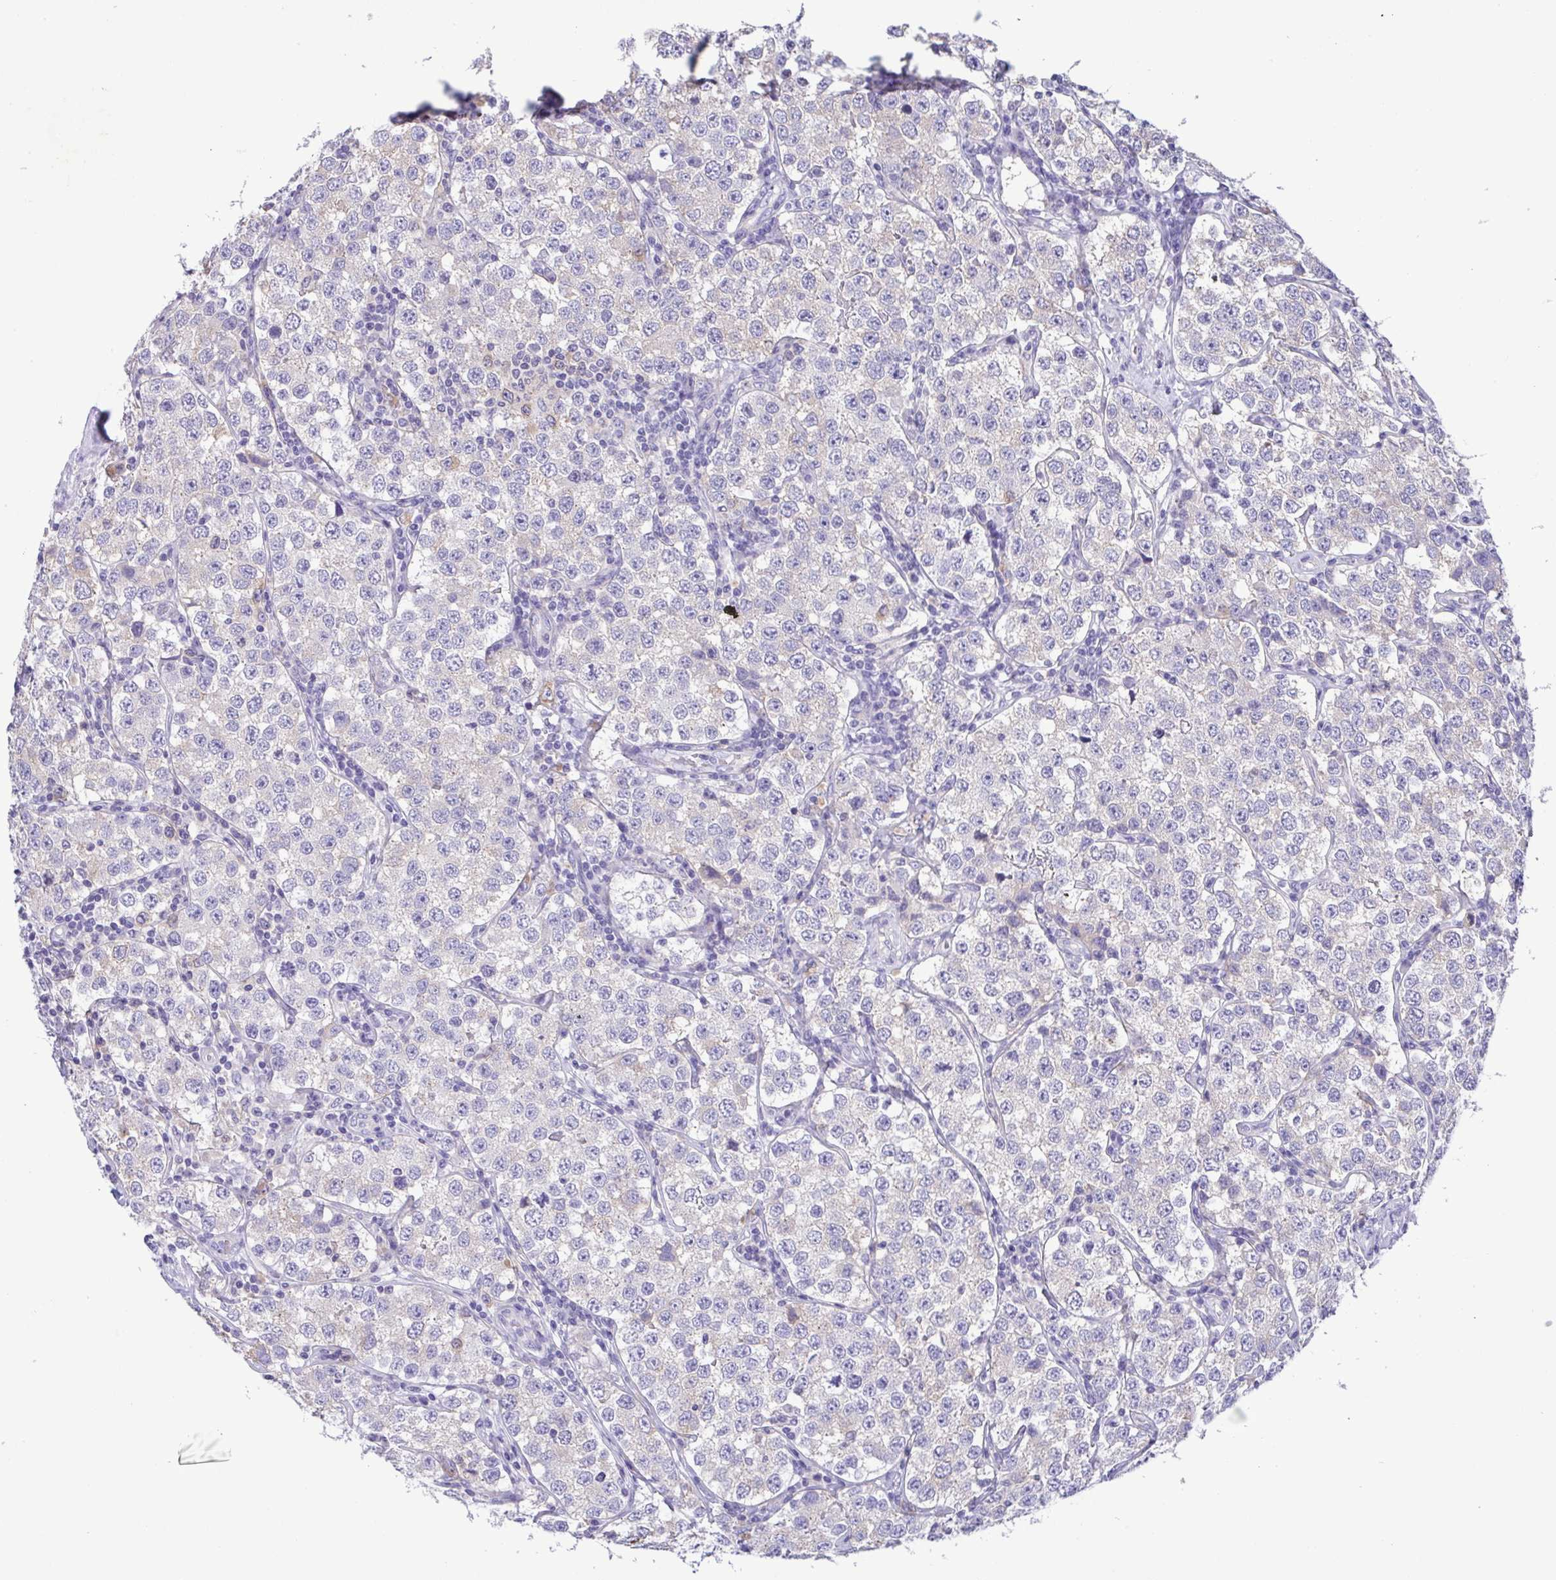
{"staining": {"intensity": "negative", "quantity": "none", "location": "none"}, "tissue": "testis cancer", "cell_type": "Tumor cells", "image_type": "cancer", "snomed": [{"axis": "morphology", "description": "Seminoma, NOS"}, {"axis": "topography", "description": "Testis"}], "caption": "This is a histopathology image of immunohistochemistry staining of seminoma (testis), which shows no expression in tumor cells.", "gene": "TNNI3", "patient": {"sex": "male", "age": 34}}